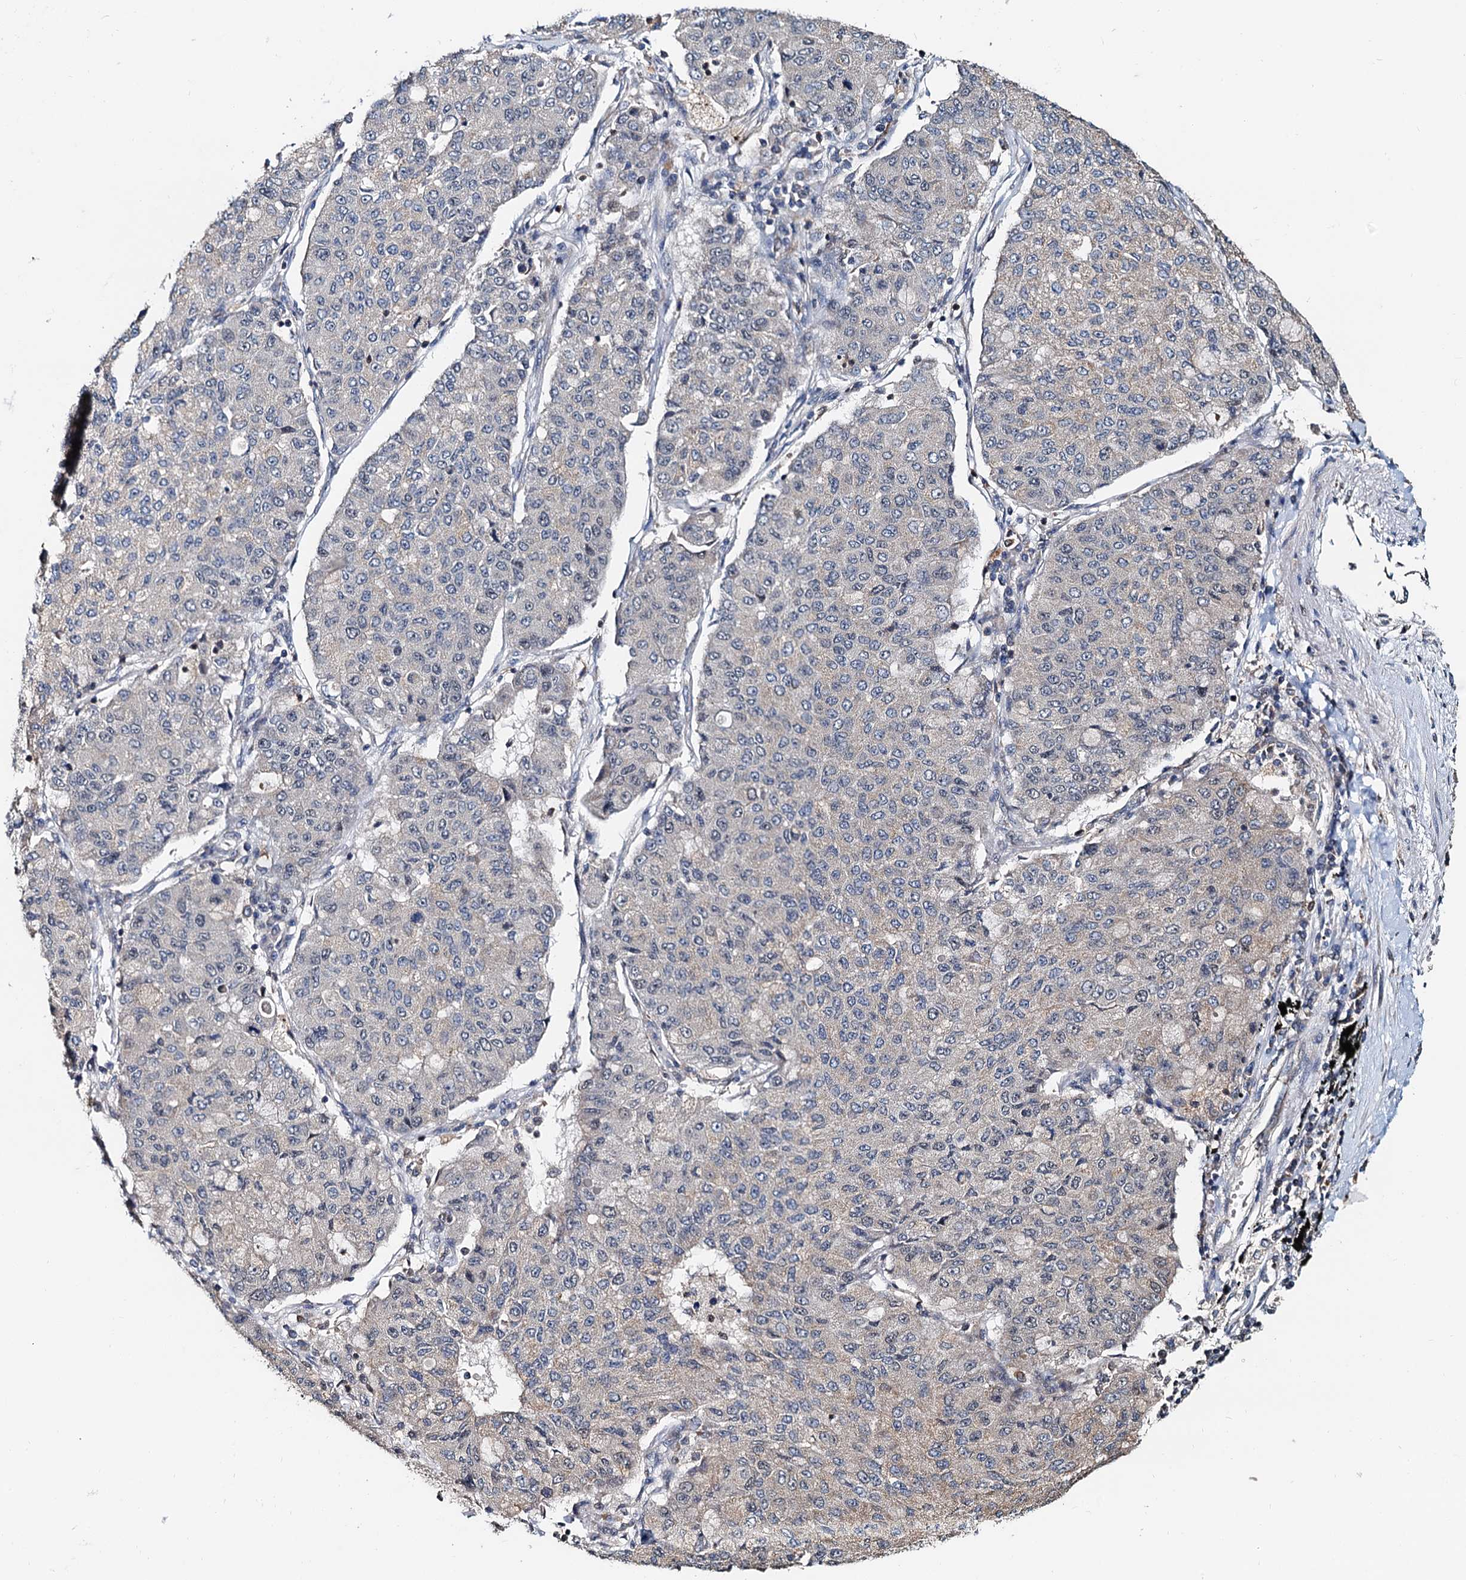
{"staining": {"intensity": "negative", "quantity": "none", "location": "none"}, "tissue": "lung cancer", "cell_type": "Tumor cells", "image_type": "cancer", "snomed": [{"axis": "morphology", "description": "Squamous cell carcinoma, NOS"}, {"axis": "topography", "description": "Lung"}], "caption": "The photomicrograph displays no staining of tumor cells in squamous cell carcinoma (lung).", "gene": "MCMBP", "patient": {"sex": "male", "age": 74}}